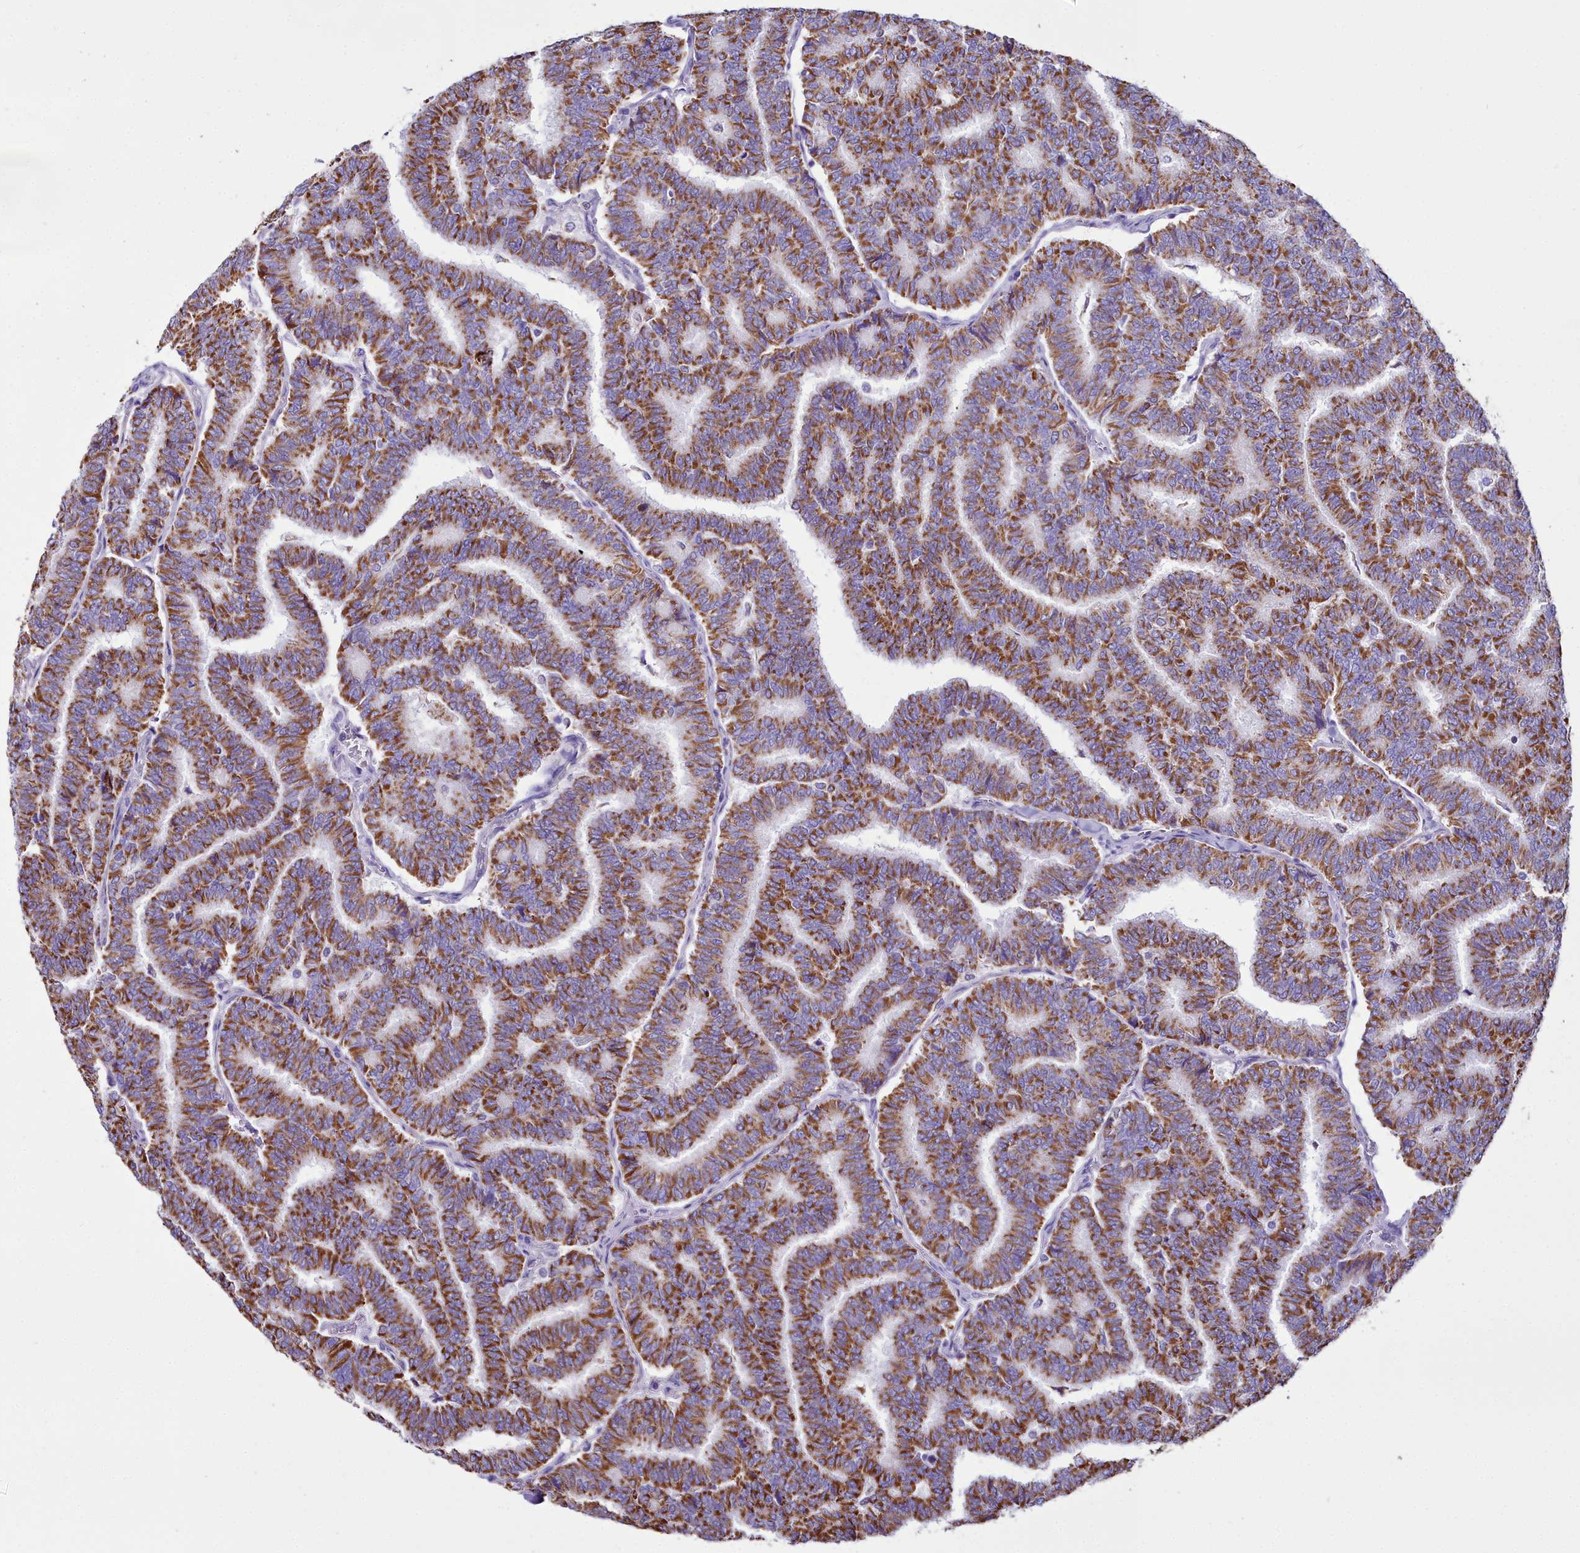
{"staining": {"intensity": "strong", "quantity": ">75%", "location": "cytoplasmic/membranous"}, "tissue": "thyroid cancer", "cell_type": "Tumor cells", "image_type": "cancer", "snomed": [{"axis": "morphology", "description": "Papillary adenocarcinoma, NOS"}, {"axis": "topography", "description": "Thyroid gland"}], "caption": "IHC photomicrograph of neoplastic tissue: thyroid cancer stained using immunohistochemistry demonstrates high levels of strong protein expression localized specifically in the cytoplasmic/membranous of tumor cells, appearing as a cytoplasmic/membranous brown color.", "gene": "WDFY3", "patient": {"sex": "female", "age": 35}}